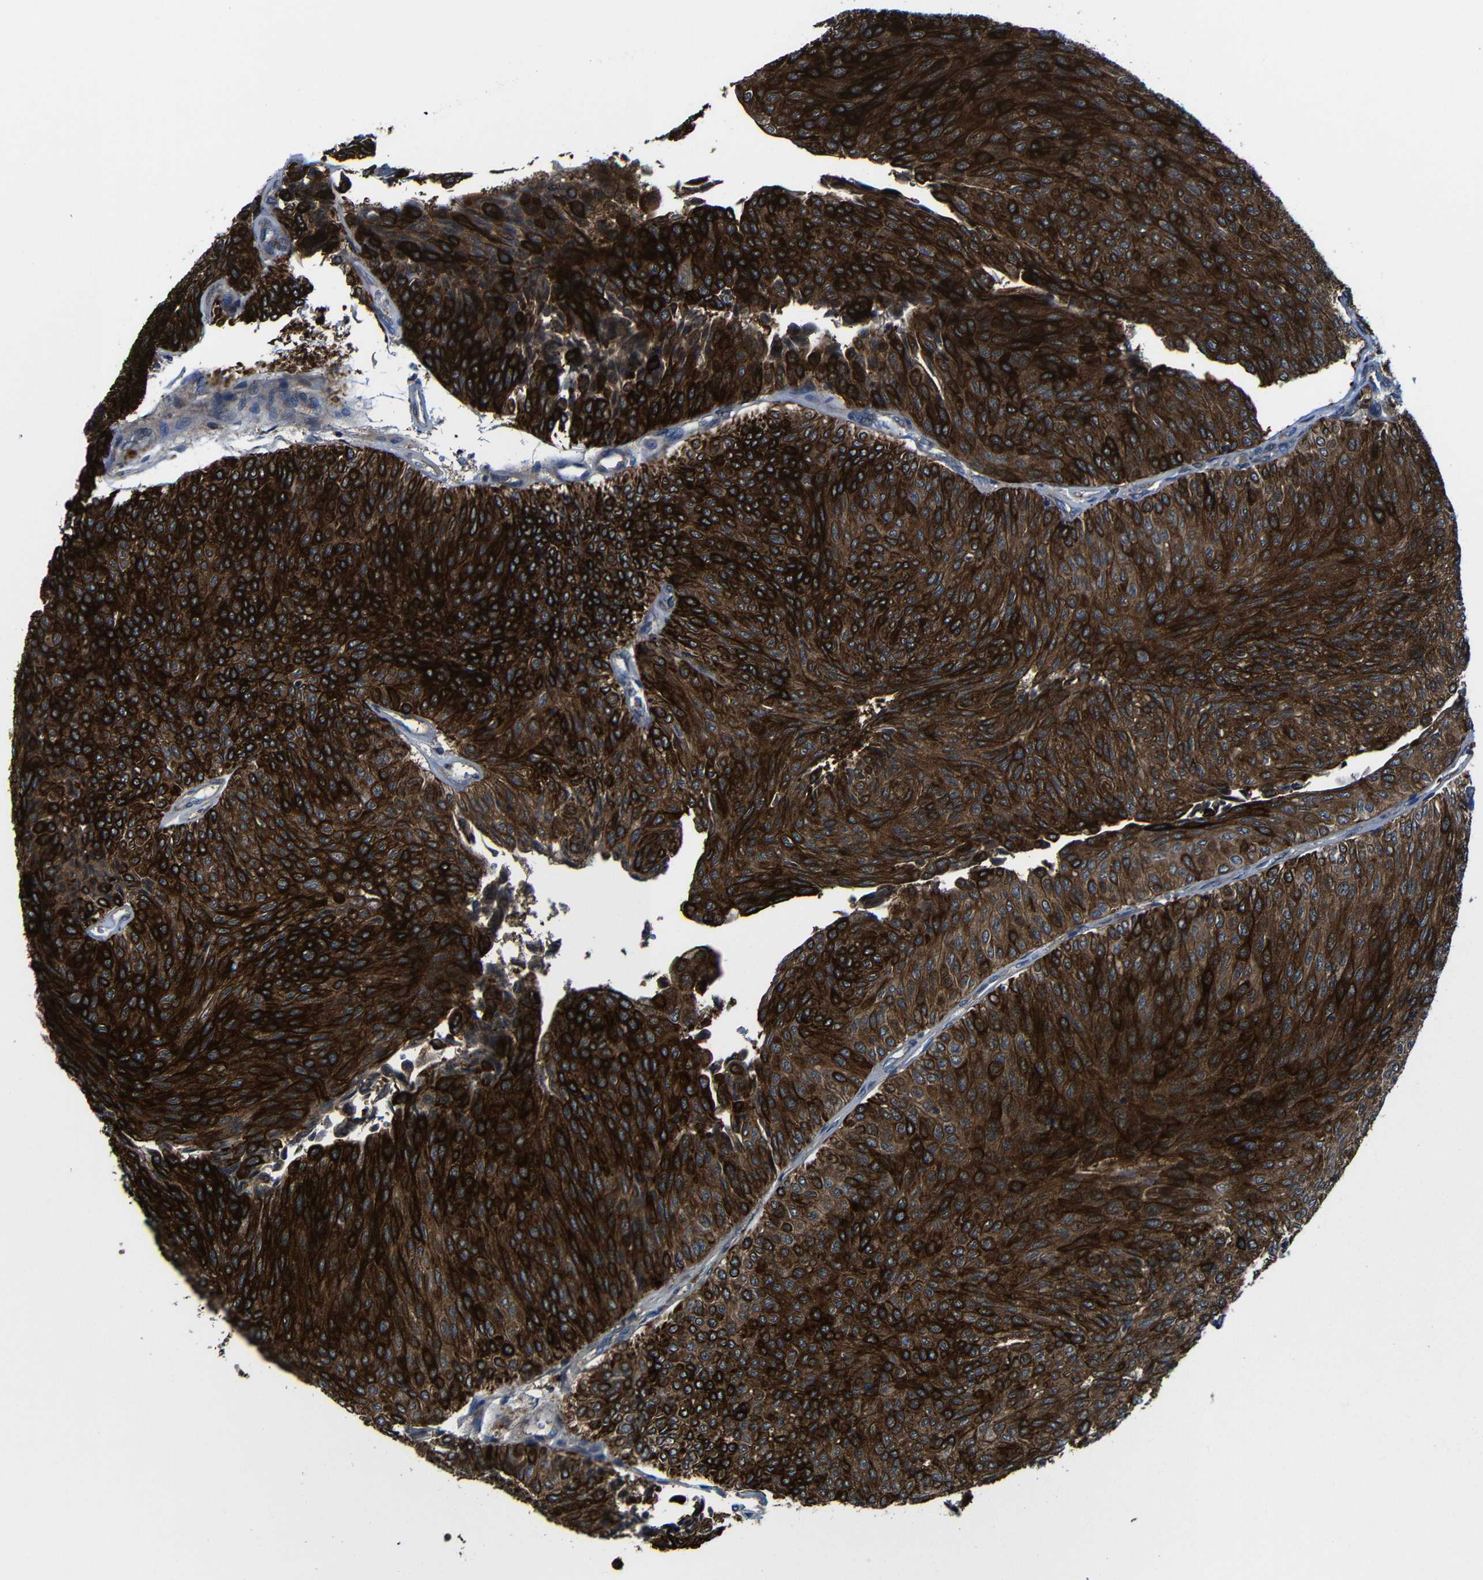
{"staining": {"intensity": "strong", "quantity": ">75%", "location": "cytoplasmic/membranous"}, "tissue": "urothelial cancer", "cell_type": "Tumor cells", "image_type": "cancer", "snomed": [{"axis": "morphology", "description": "Urothelial carcinoma, Low grade"}, {"axis": "topography", "description": "Urinary bladder"}], "caption": "A photomicrograph of human urothelial cancer stained for a protein reveals strong cytoplasmic/membranous brown staining in tumor cells.", "gene": "KIAA0513", "patient": {"sex": "male", "age": 78}}